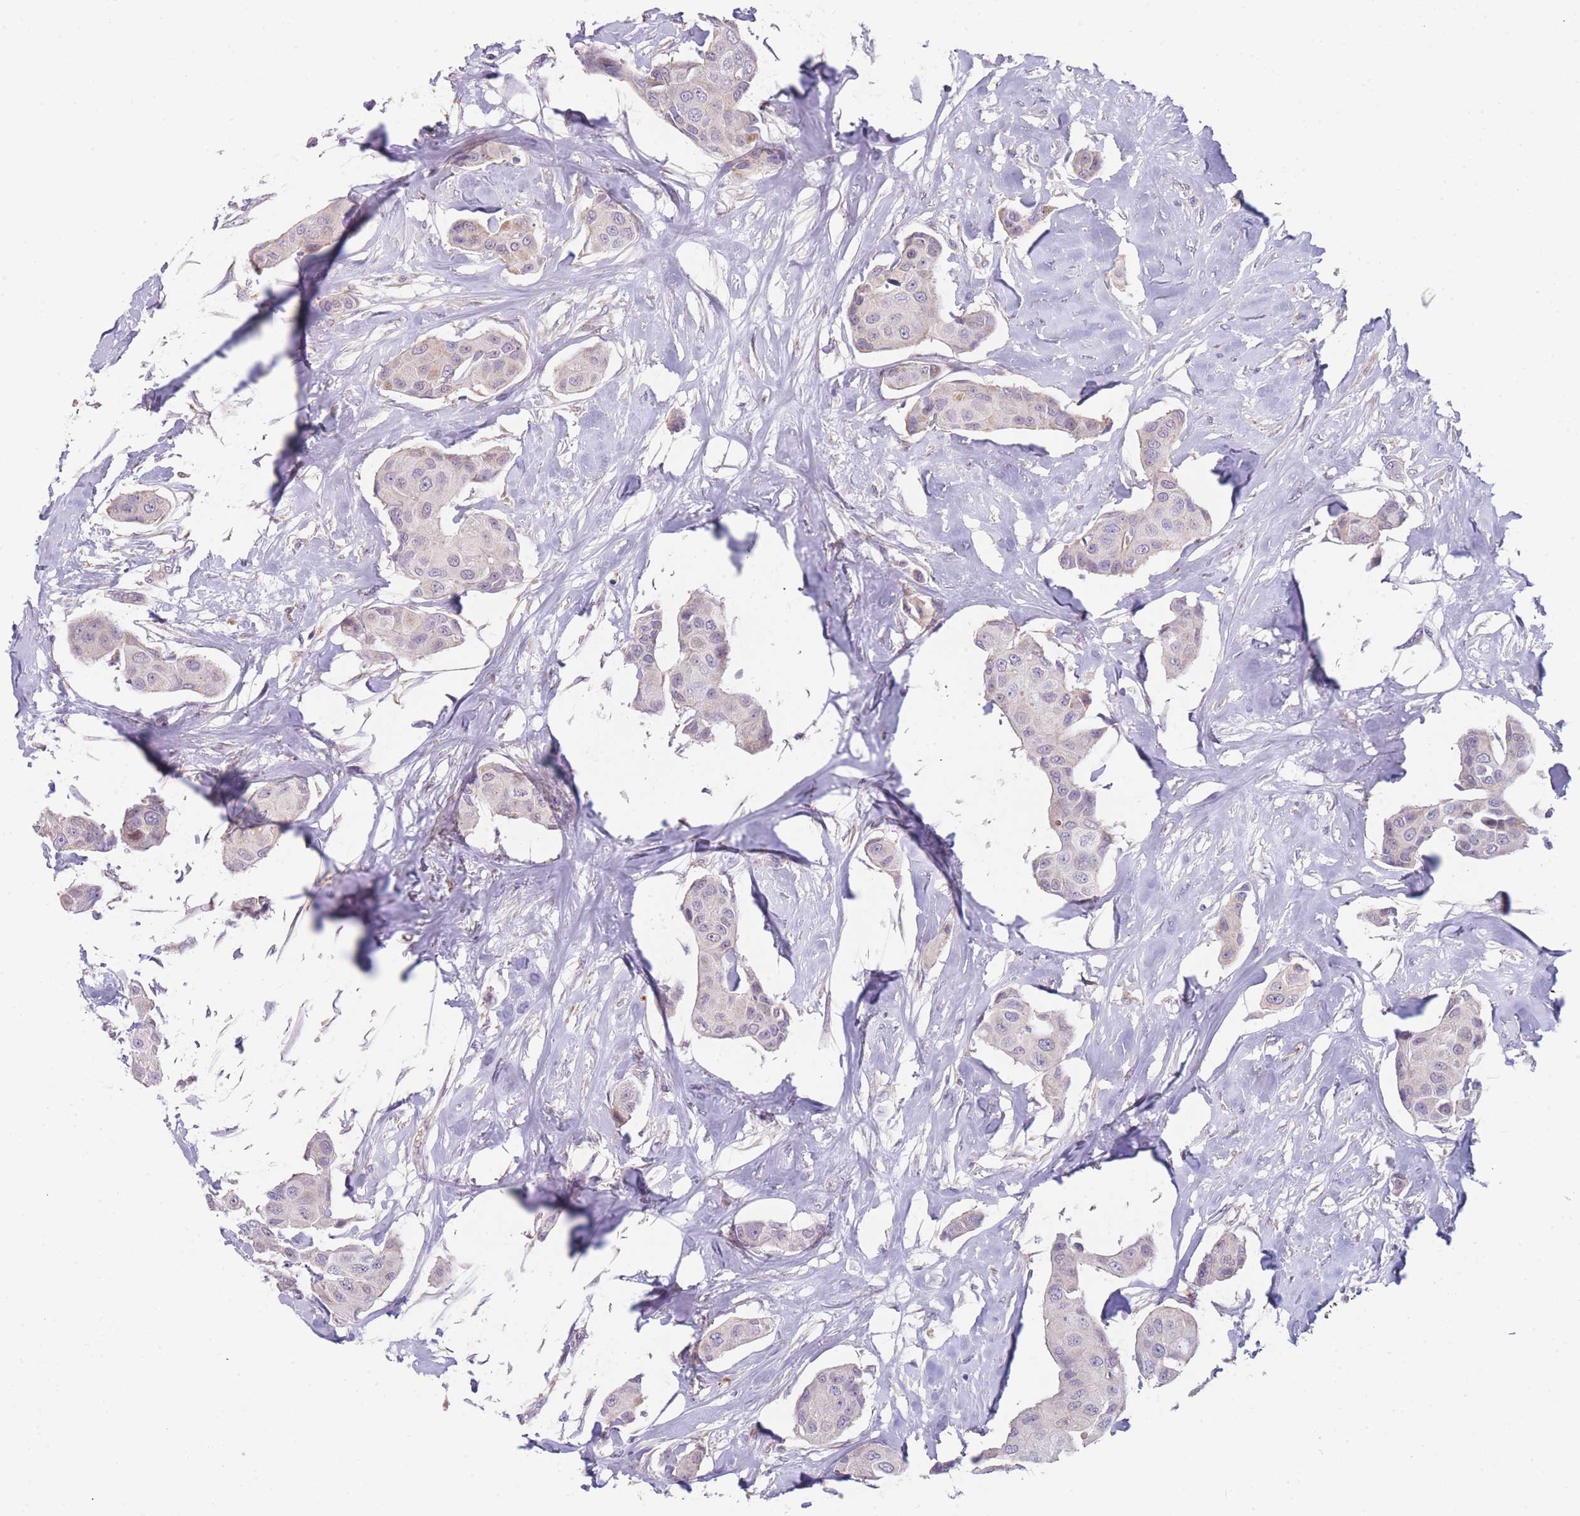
{"staining": {"intensity": "negative", "quantity": "none", "location": "none"}, "tissue": "breast cancer", "cell_type": "Tumor cells", "image_type": "cancer", "snomed": [{"axis": "morphology", "description": "Duct carcinoma"}, {"axis": "topography", "description": "Breast"}, {"axis": "topography", "description": "Lymph node"}], "caption": "IHC photomicrograph of neoplastic tissue: breast cancer (intraductal carcinoma) stained with DAB exhibits no significant protein expression in tumor cells.", "gene": "SMPD4", "patient": {"sex": "female", "age": 80}}